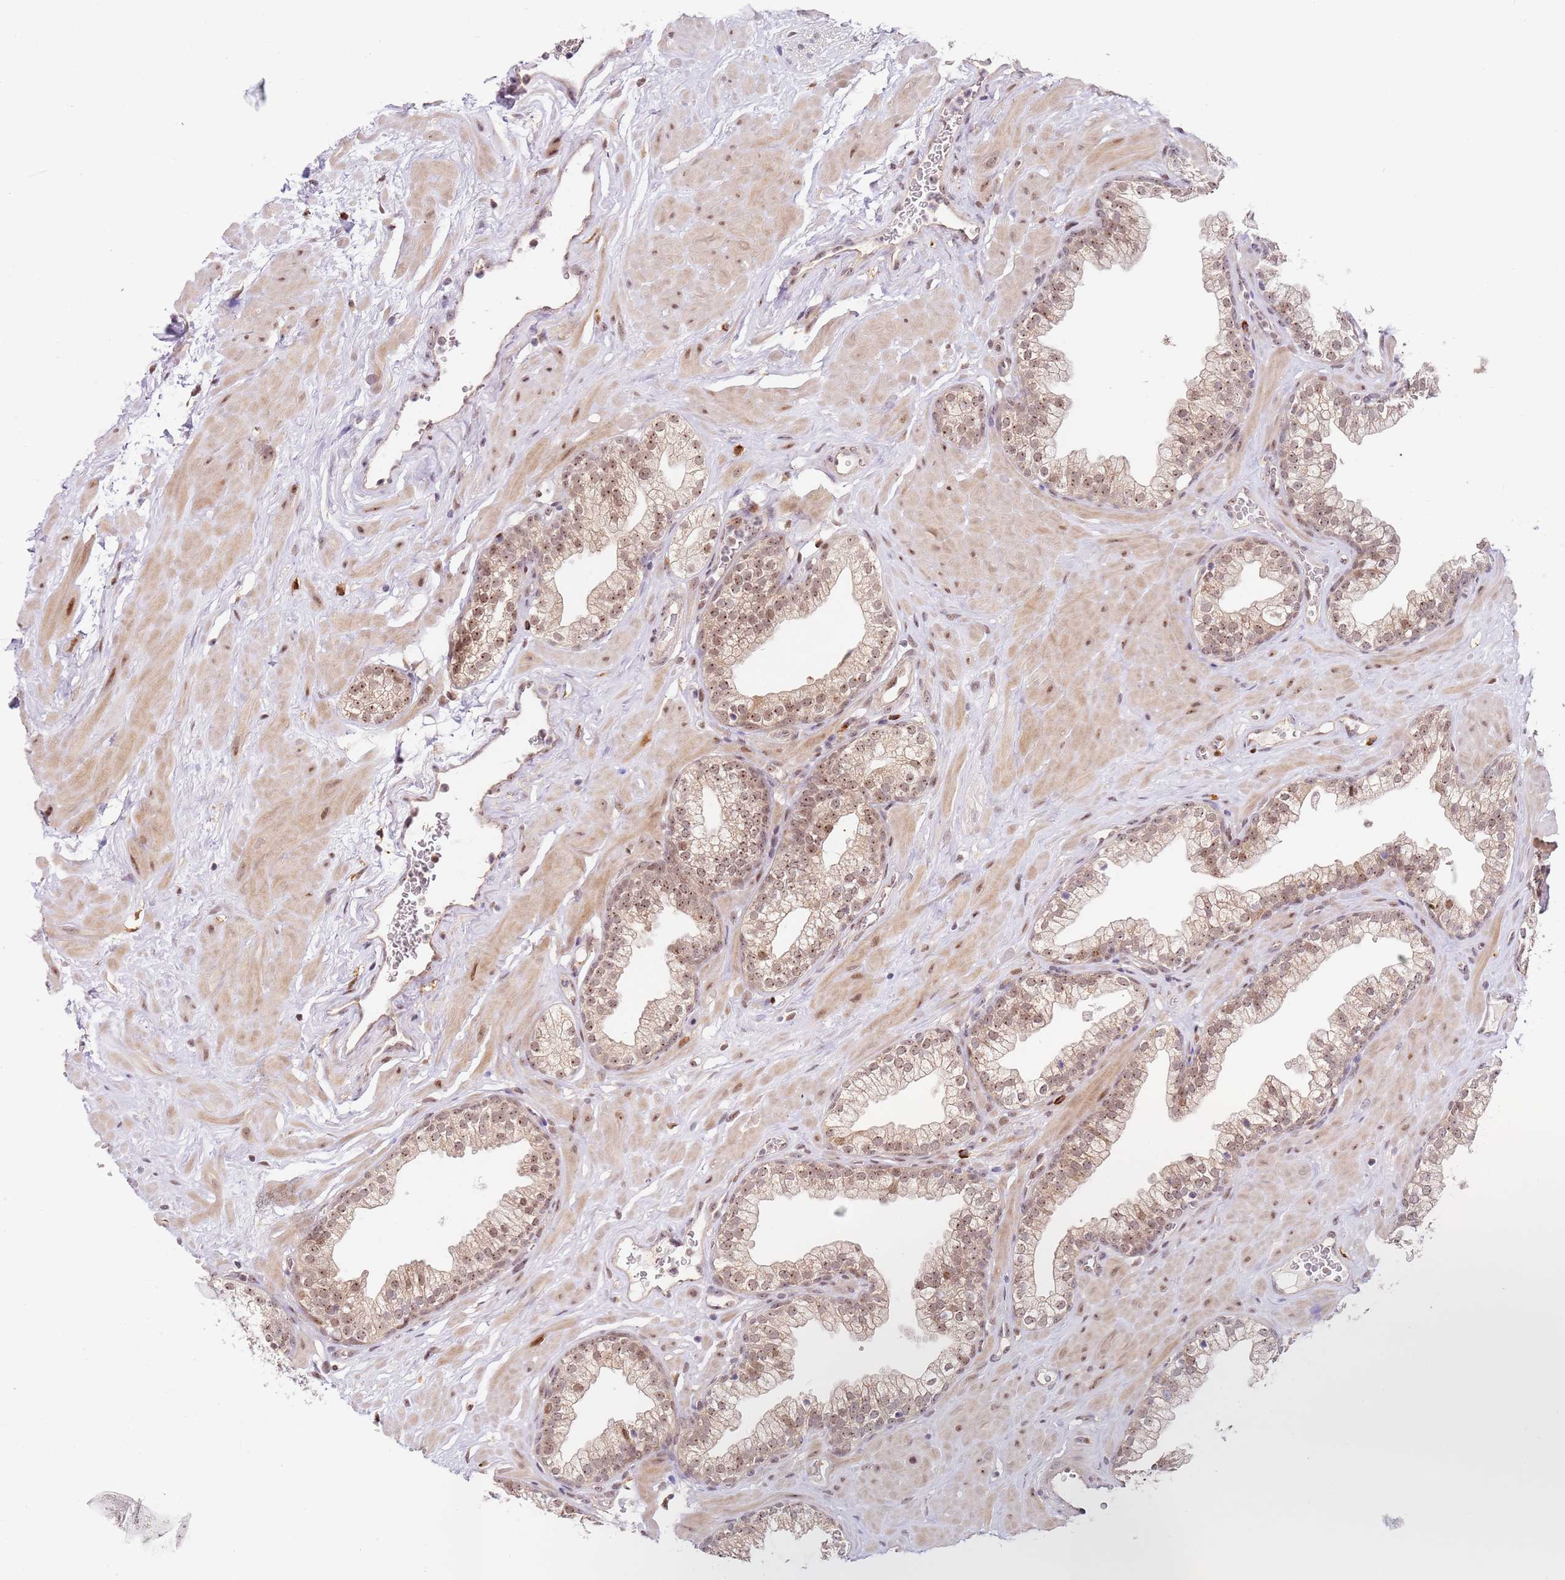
{"staining": {"intensity": "moderate", "quantity": "25%-75%", "location": "nuclear"}, "tissue": "prostate", "cell_type": "Glandular cells", "image_type": "normal", "snomed": [{"axis": "morphology", "description": "Normal tissue, NOS"}, {"axis": "morphology", "description": "Urothelial carcinoma, Low grade"}, {"axis": "topography", "description": "Urinary bladder"}, {"axis": "topography", "description": "Prostate"}], "caption": "Protein expression analysis of normal prostate demonstrates moderate nuclear expression in approximately 25%-75% of glandular cells. The staining is performed using DAB brown chromogen to label protein expression. The nuclei are counter-stained blue using hematoxylin.", "gene": "LGALSL", "patient": {"sex": "male", "age": 60}}